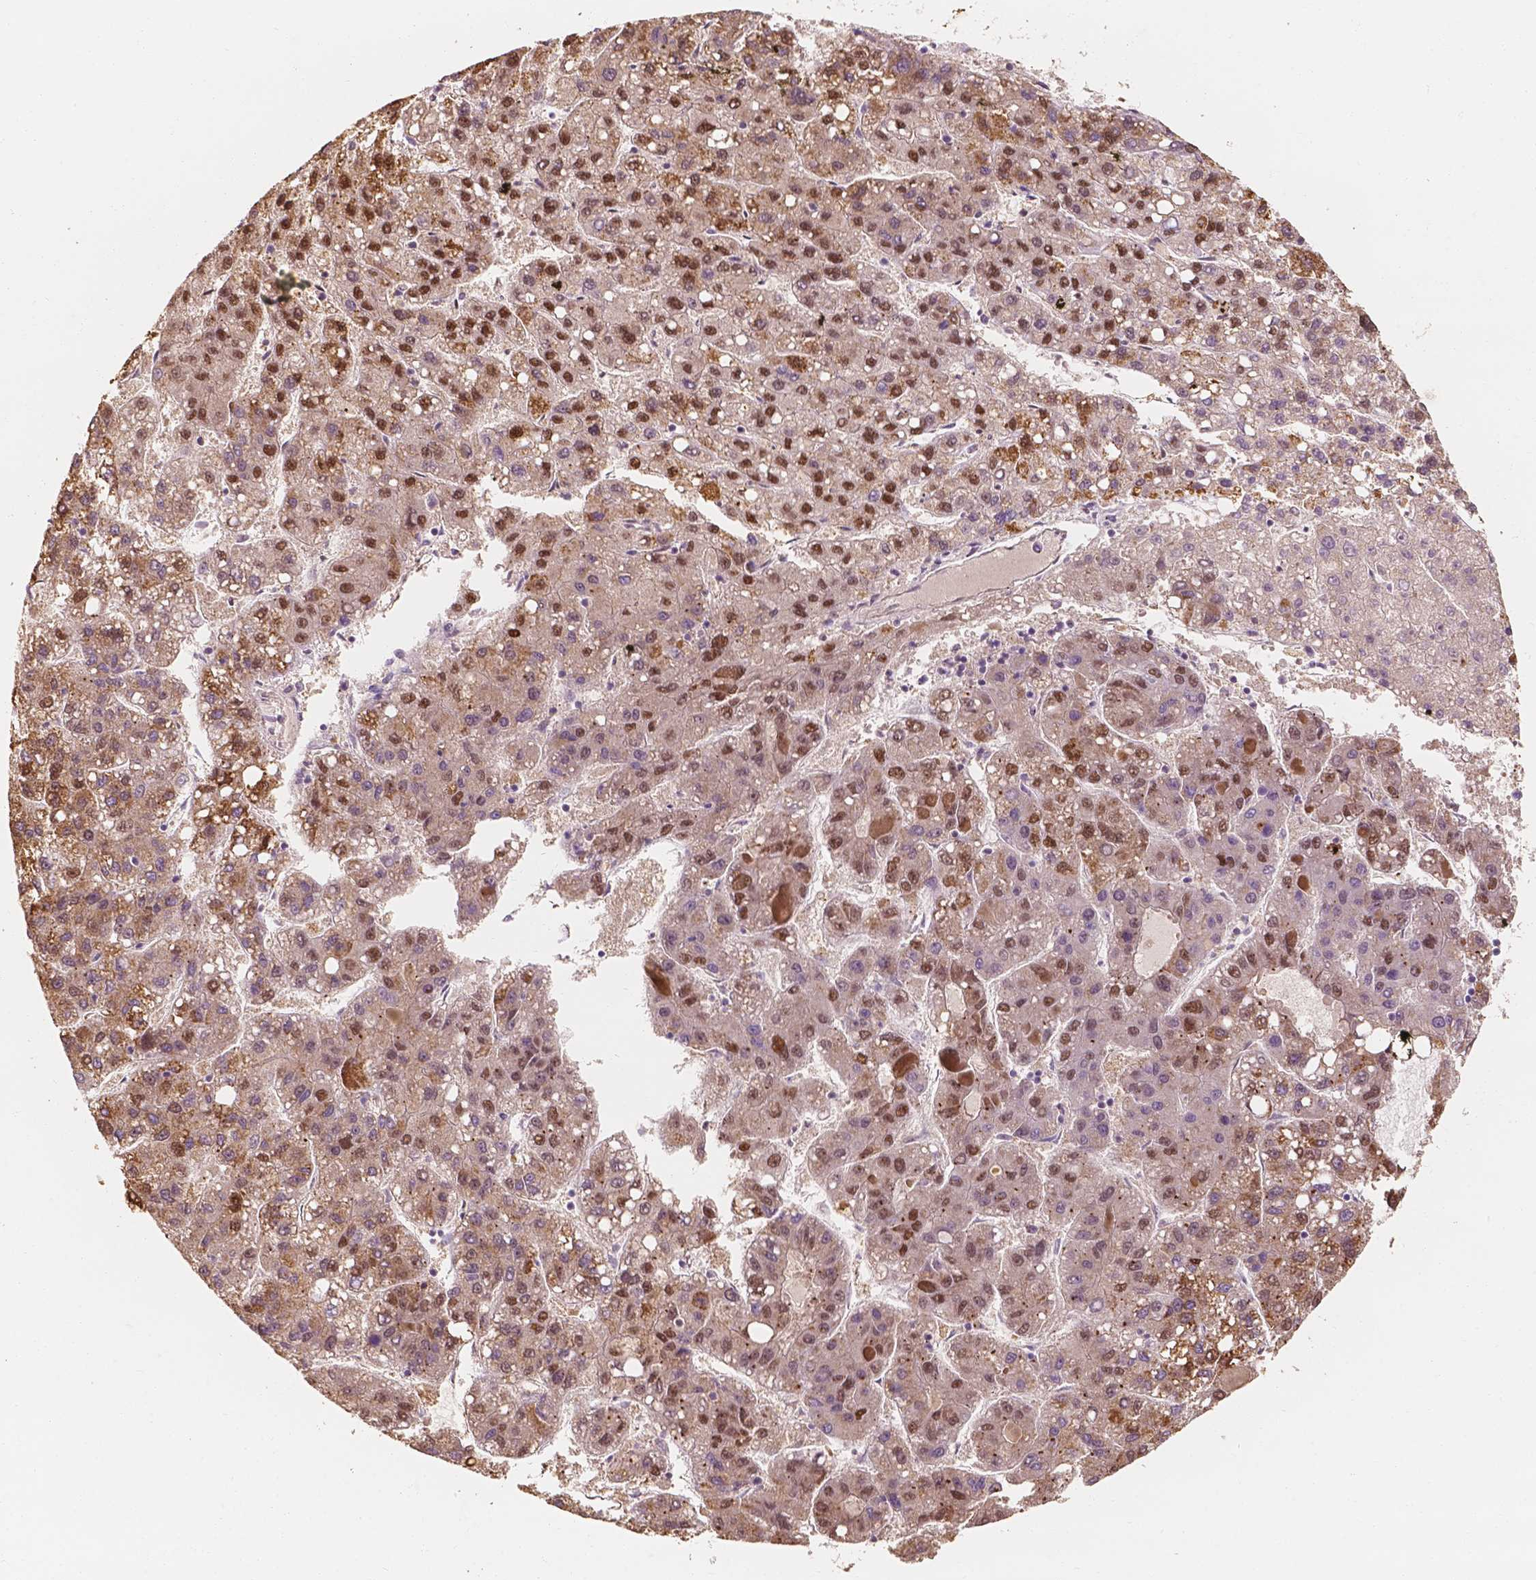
{"staining": {"intensity": "moderate", "quantity": "25%-75%", "location": "nuclear"}, "tissue": "liver cancer", "cell_type": "Tumor cells", "image_type": "cancer", "snomed": [{"axis": "morphology", "description": "Carcinoma, Hepatocellular, NOS"}, {"axis": "topography", "description": "Liver"}], "caption": "A brown stain labels moderate nuclear staining of a protein in liver cancer tumor cells.", "gene": "TBC1D17", "patient": {"sex": "female", "age": 82}}